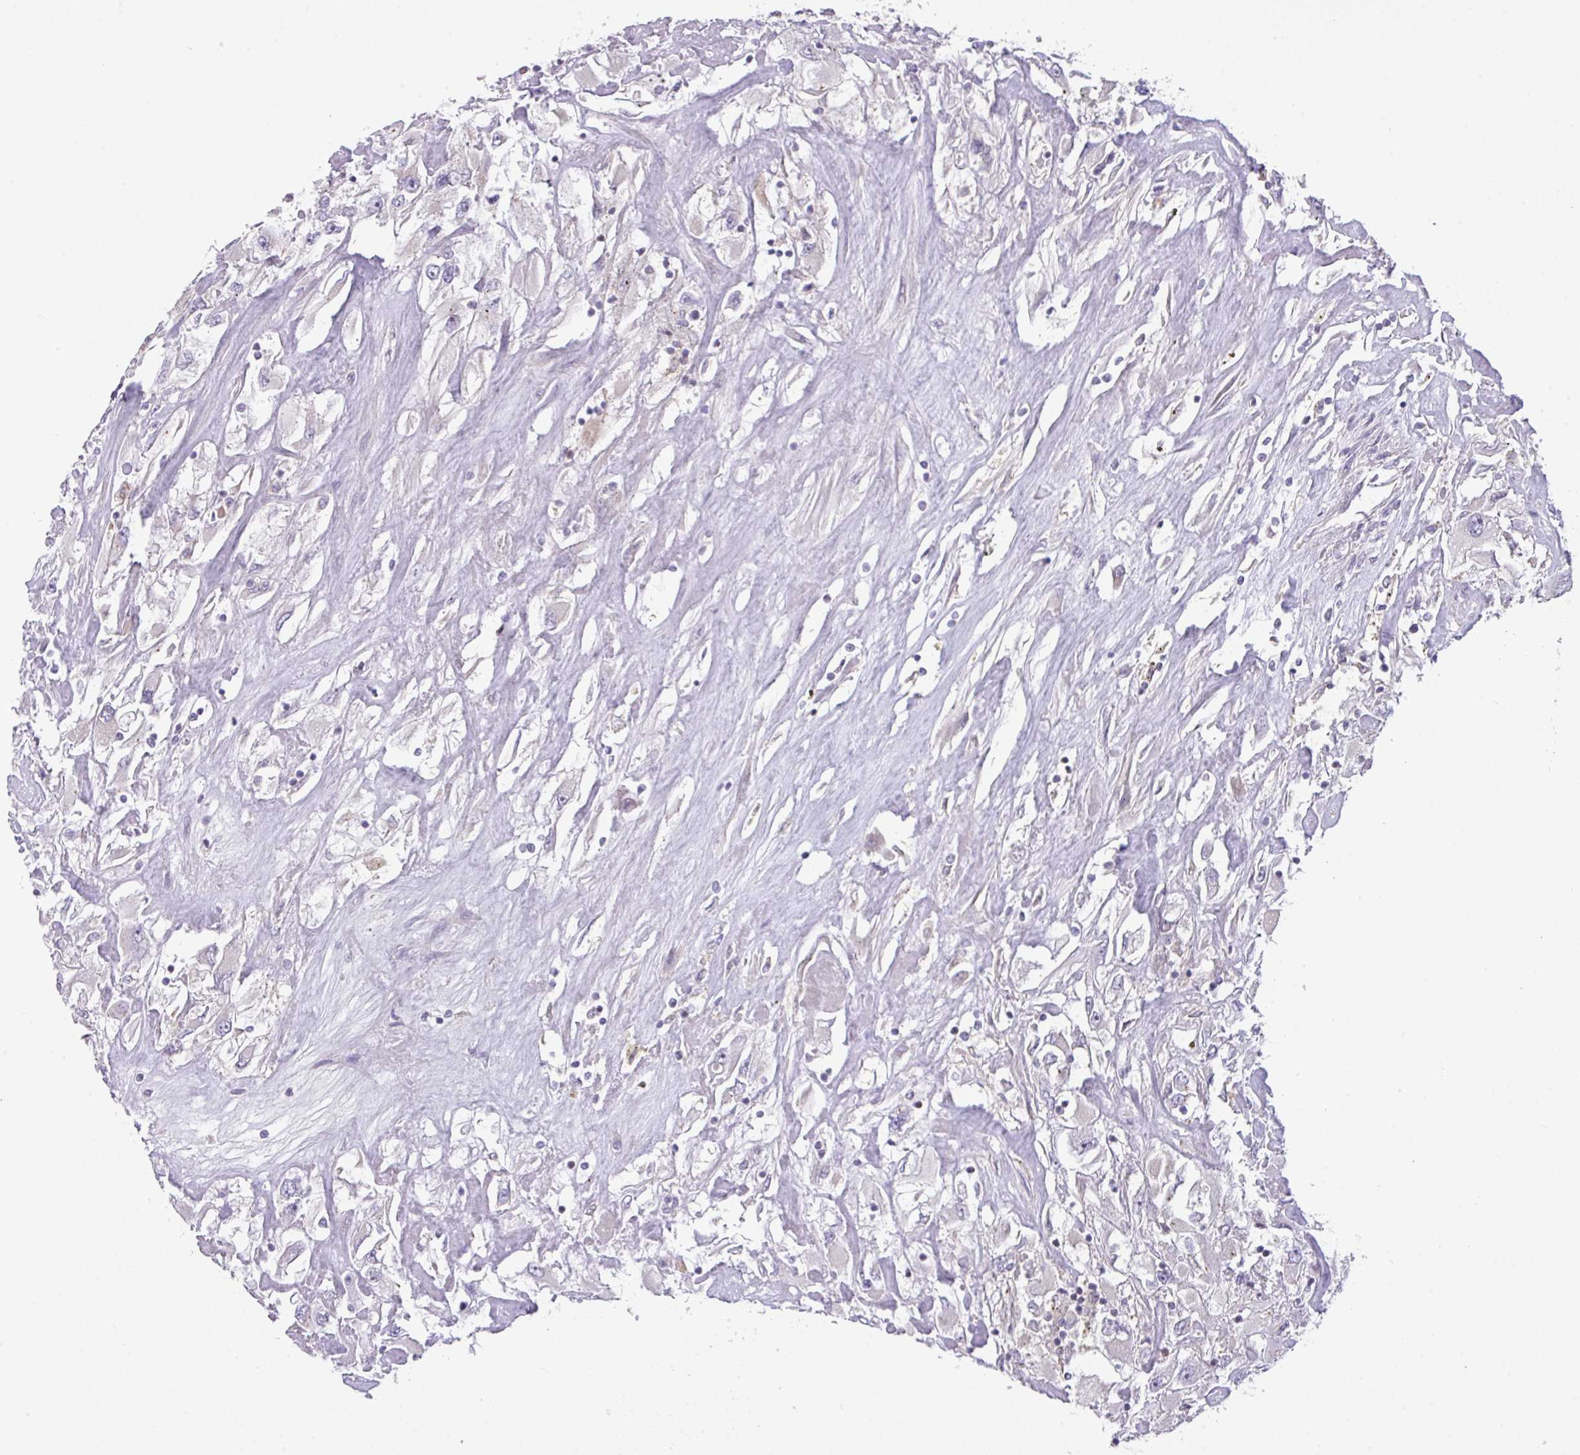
{"staining": {"intensity": "negative", "quantity": "none", "location": "none"}, "tissue": "renal cancer", "cell_type": "Tumor cells", "image_type": "cancer", "snomed": [{"axis": "morphology", "description": "Adenocarcinoma, NOS"}, {"axis": "topography", "description": "Kidney"}], "caption": "Photomicrograph shows no significant protein positivity in tumor cells of adenocarcinoma (renal). The staining was performed using DAB (3,3'-diaminobenzidine) to visualize the protein expression in brown, while the nuclei were stained in blue with hematoxylin (Magnification: 20x).", "gene": "ZNF394", "patient": {"sex": "female", "age": 52}}